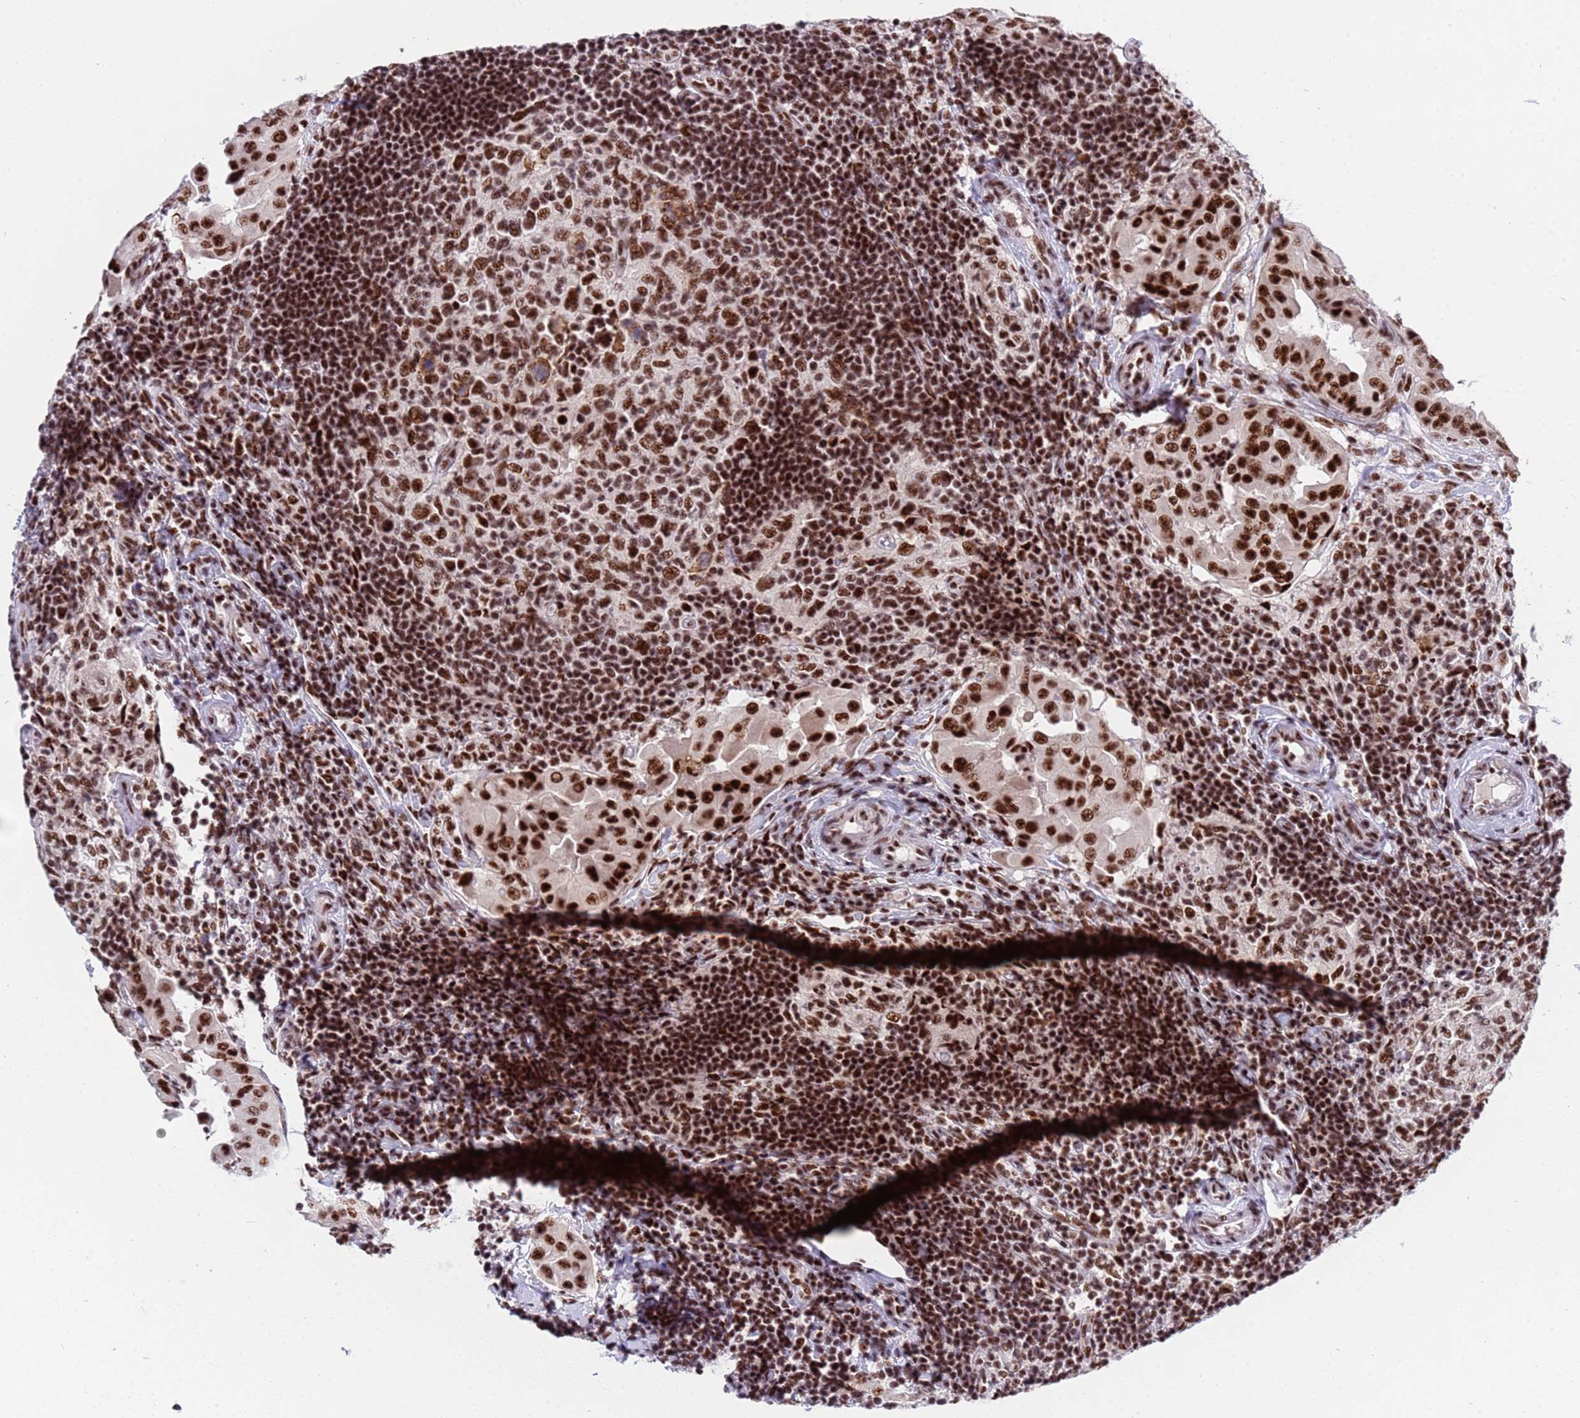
{"staining": {"intensity": "strong", "quantity": ">75%", "location": "nuclear"}, "tissue": "thyroid cancer", "cell_type": "Tumor cells", "image_type": "cancer", "snomed": [{"axis": "morphology", "description": "Papillary adenocarcinoma, NOS"}, {"axis": "topography", "description": "Thyroid gland"}], "caption": "Protein analysis of thyroid papillary adenocarcinoma tissue demonstrates strong nuclear staining in about >75% of tumor cells.", "gene": "THOC2", "patient": {"sex": "male", "age": 33}}